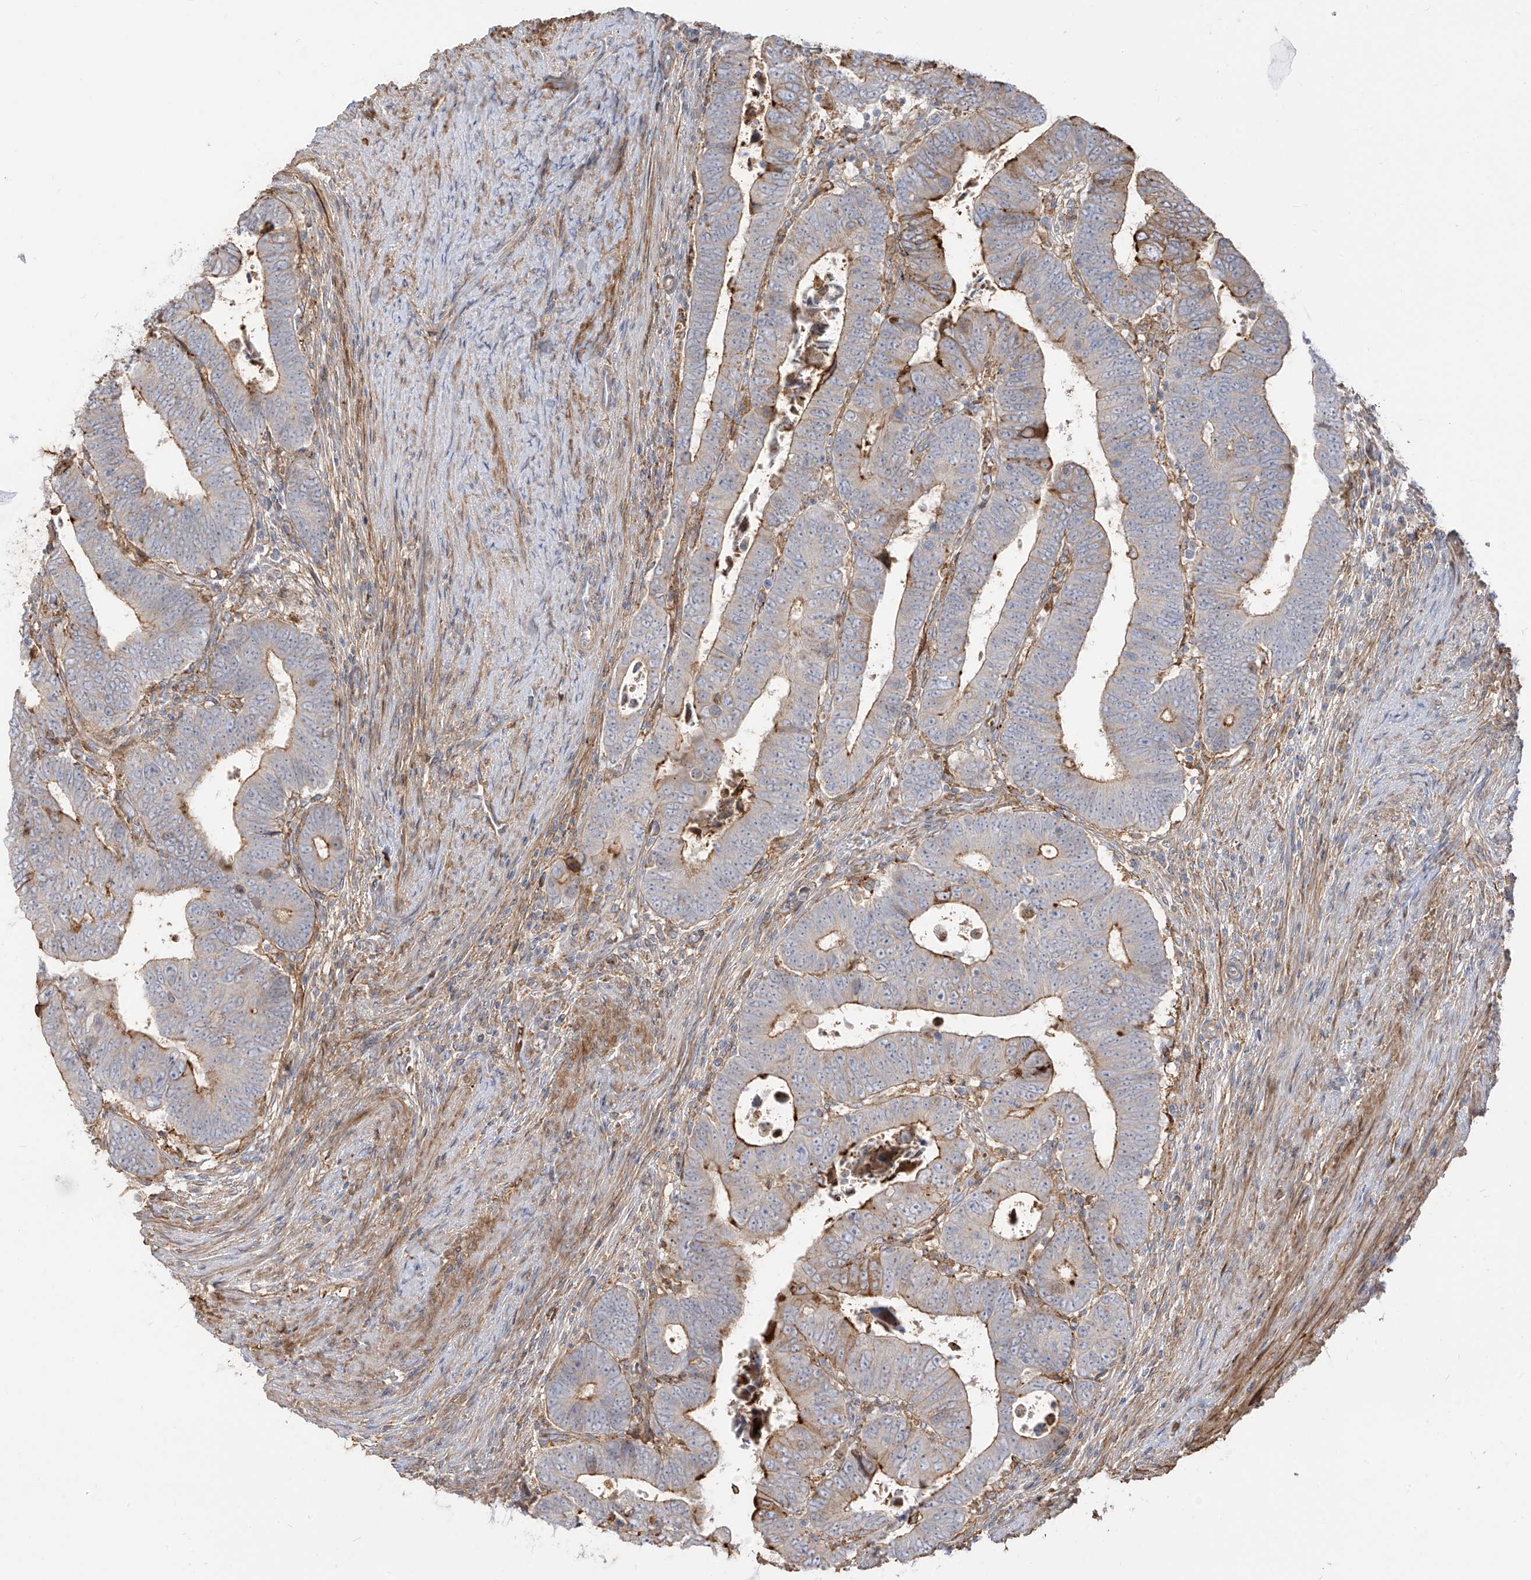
{"staining": {"intensity": "moderate", "quantity": "25%-75%", "location": "cytoplasmic/membranous"}, "tissue": "colorectal cancer", "cell_type": "Tumor cells", "image_type": "cancer", "snomed": [{"axis": "morphology", "description": "Normal tissue, NOS"}, {"axis": "morphology", "description": "Adenocarcinoma, NOS"}, {"axis": "topography", "description": "Rectum"}], "caption": "Adenocarcinoma (colorectal) stained with a protein marker displays moderate staining in tumor cells.", "gene": "ZGRF1", "patient": {"sex": "female", "age": 65}}